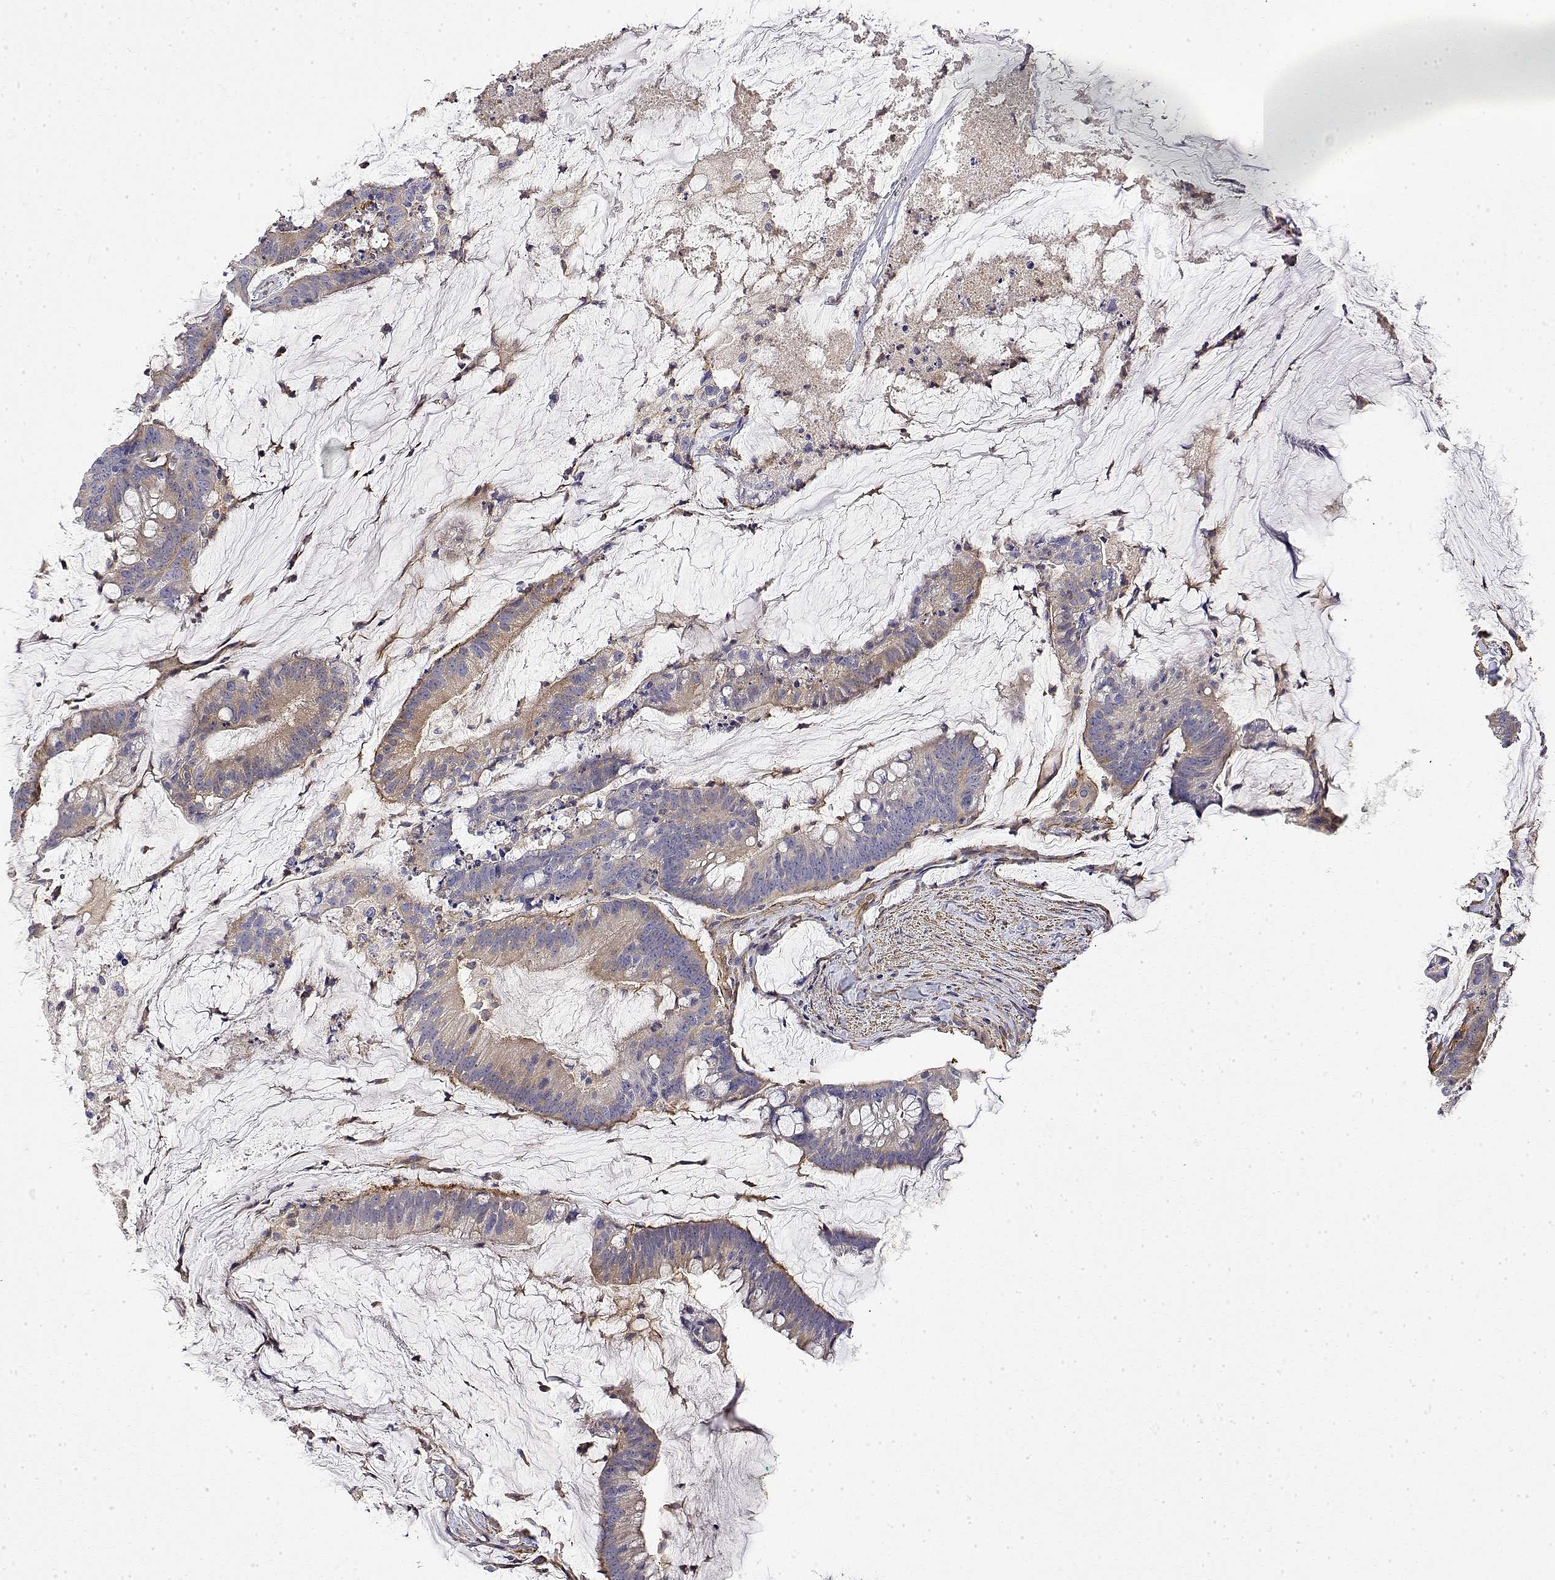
{"staining": {"intensity": "weak", "quantity": "25%-75%", "location": "cytoplasmic/membranous"}, "tissue": "colorectal cancer", "cell_type": "Tumor cells", "image_type": "cancer", "snomed": [{"axis": "morphology", "description": "Adenocarcinoma, NOS"}, {"axis": "topography", "description": "Colon"}], "caption": "IHC image of neoplastic tissue: adenocarcinoma (colorectal) stained using immunohistochemistry (IHC) displays low levels of weak protein expression localized specifically in the cytoplasmic/membranous of tumor cells, appearing as a cytoplasmic/membranous brown color.", "gene": "SOWAHD", "patient": {"sex": "male", "age": 62}}